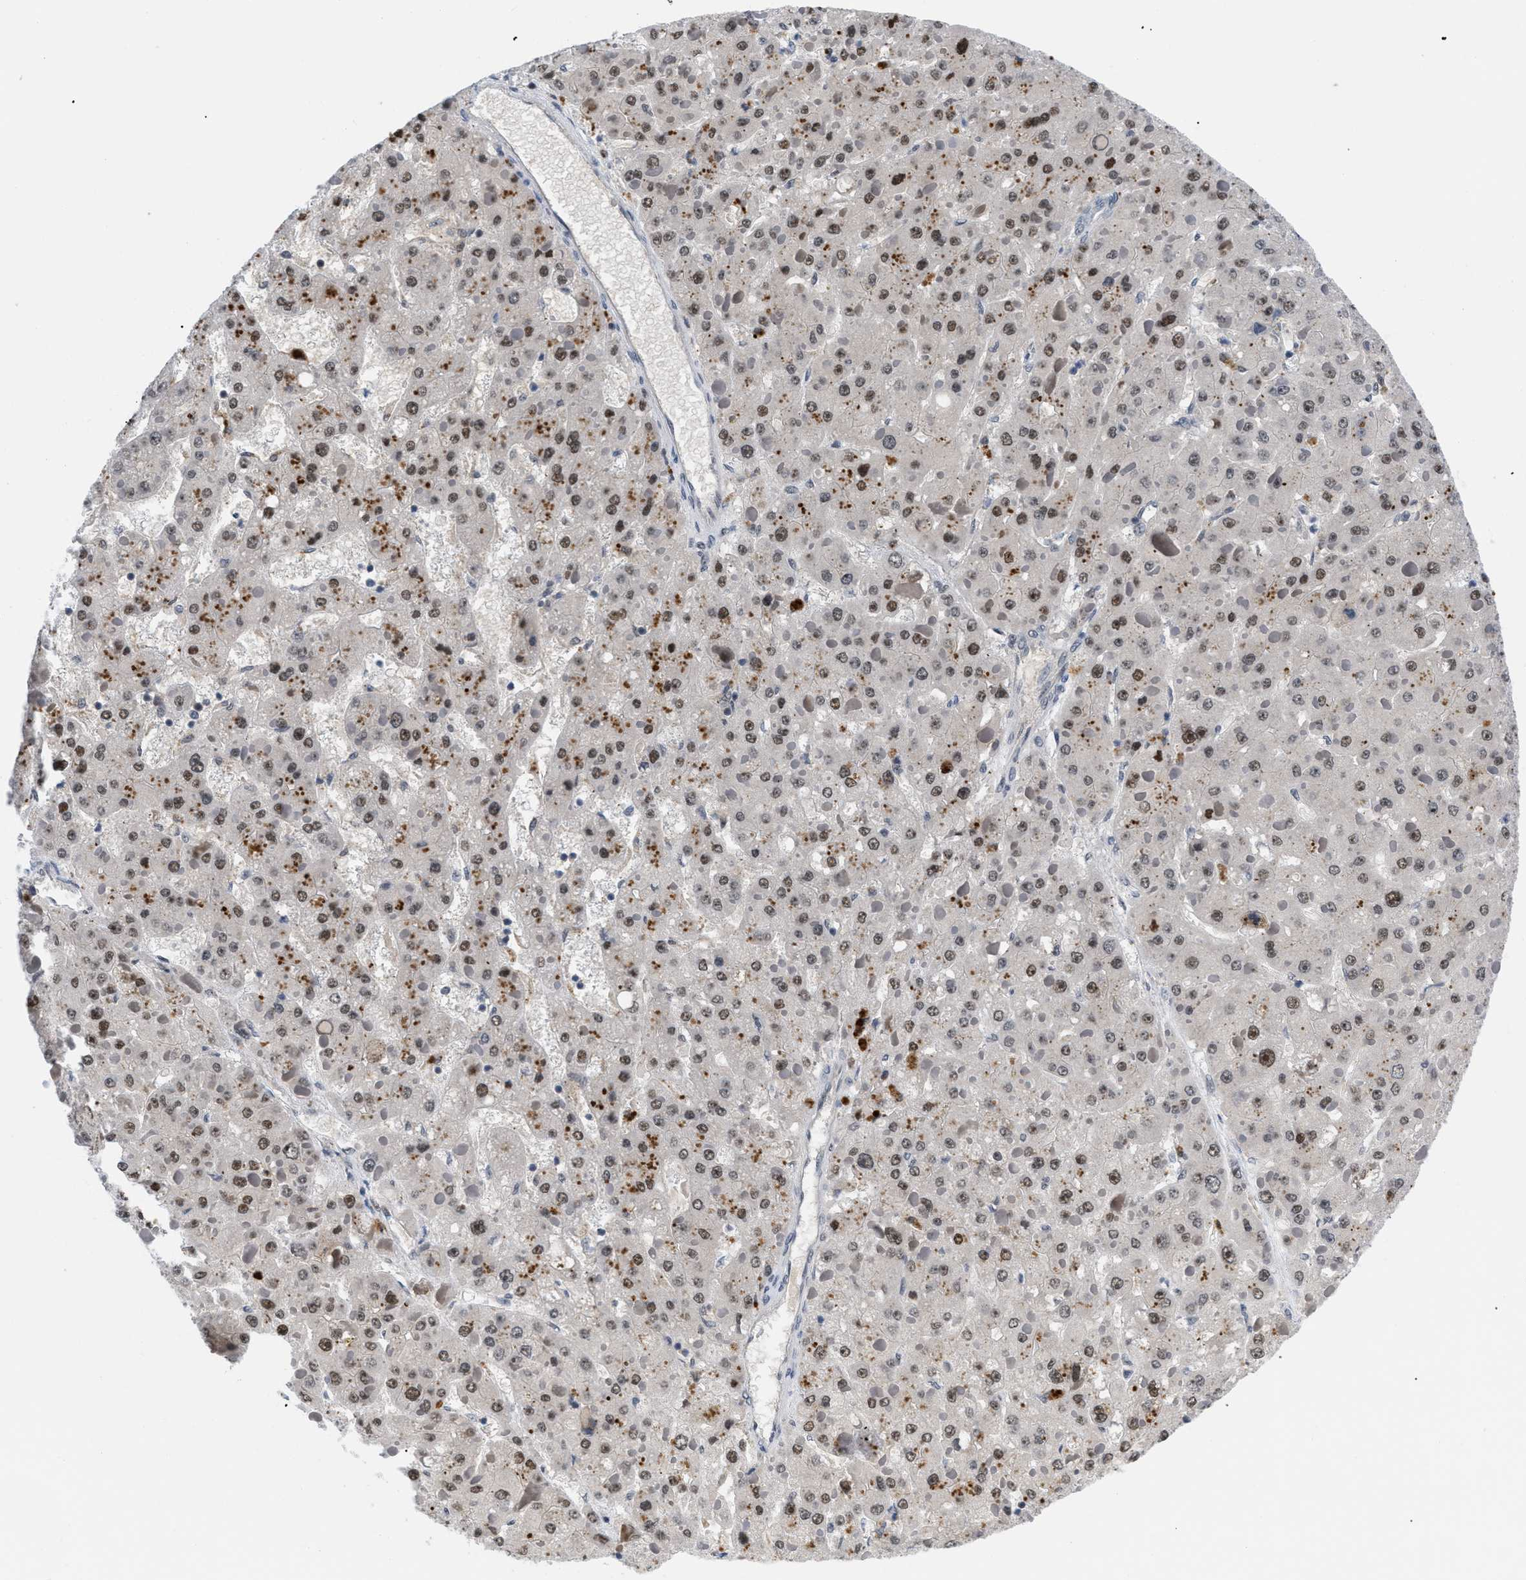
{"staining": {"intensity": "moderate", "quantity": "25%-75%", "location": "nuclear"}, "tissue": "liver cancer", "cell_type": "Tumor cells", "image_type": "cancer", "snomed": [{"axis": "morphology", "description": "Carcinoma, Hepatocellular, NOS"}, {"axis": "topography", "description": "Liver"}], "caption": "This image exhibits immunohistochemistry staining of human liver hepatocellular carcinoma, with medium moderate nuclear staining in approximately 25%-75% of tumor cells.", "gene": "PITHD1", "patient": {"sex": "female", "age": 73}}